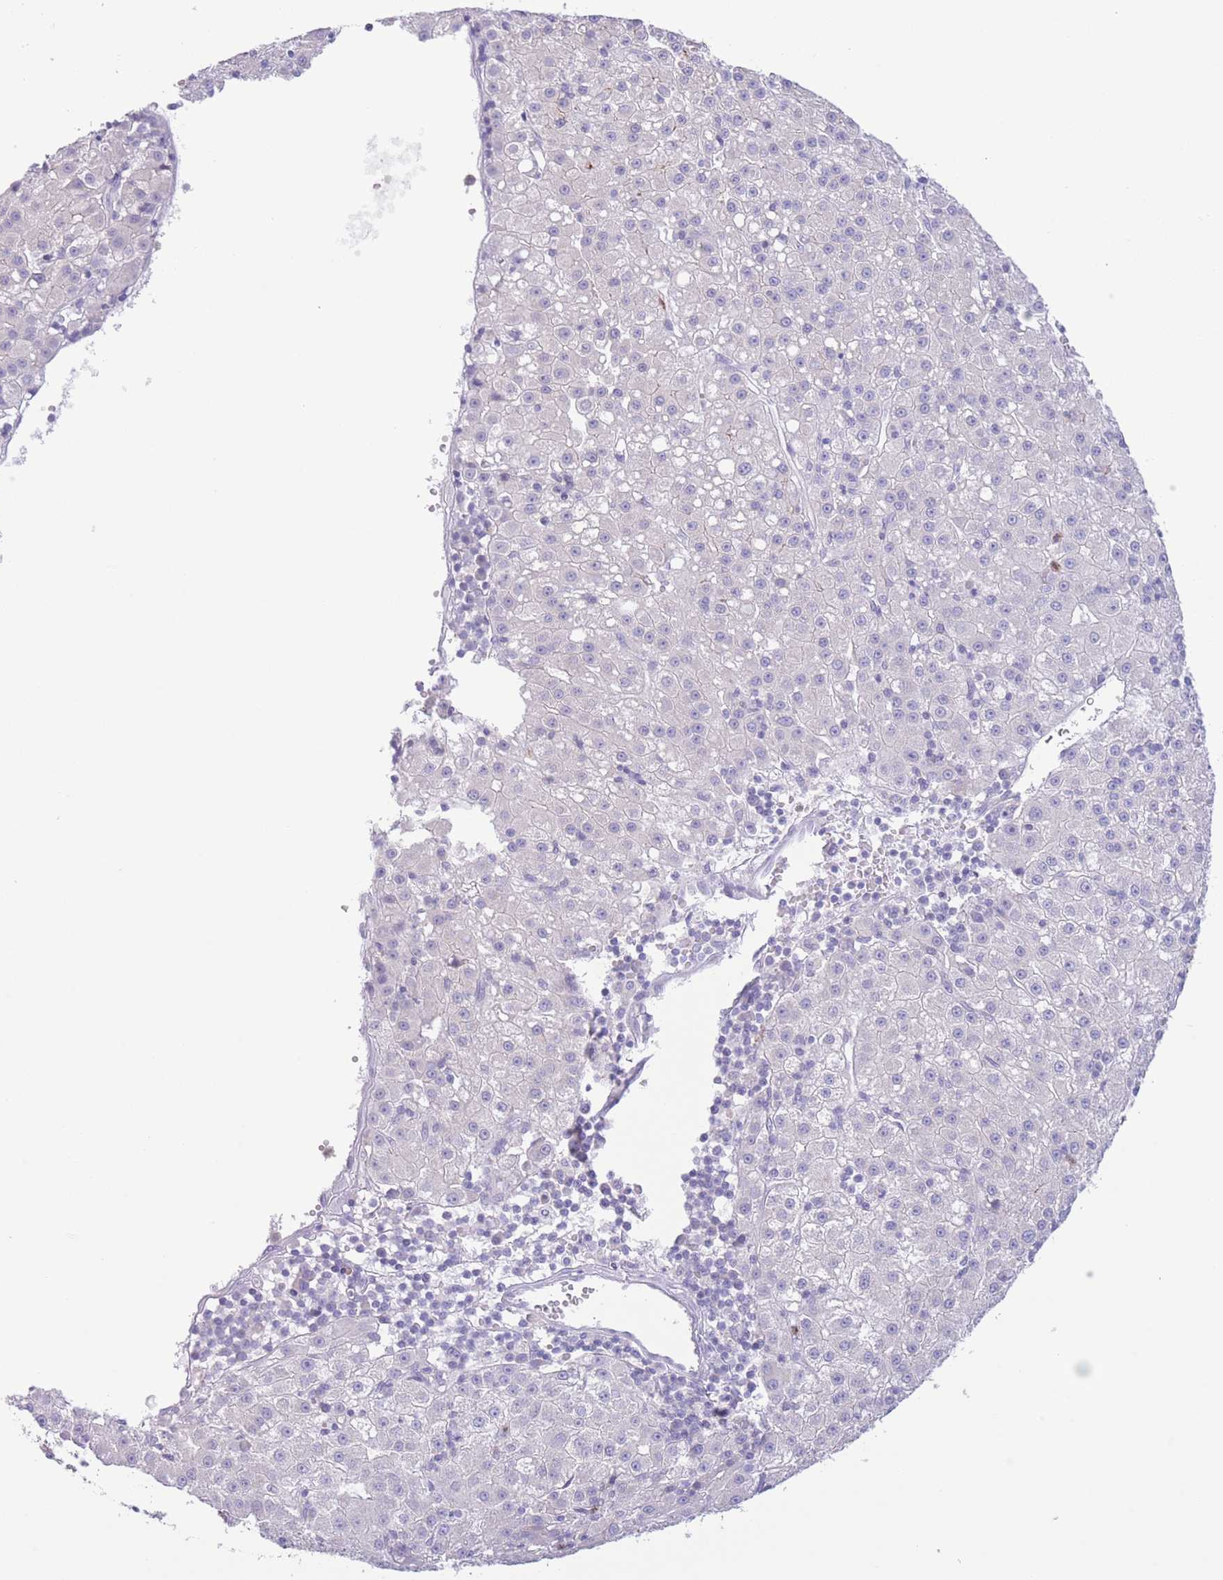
{"staining": {"intensity": "negative", "quantity": "none", "location": "none"}, "tissue": "liver cancer", "cell_type": "Tumor cells", "image_type": "cancer", "snomed": [{"axis": "morphology", "description": "Carcinoma, Hepatocellular, NOS"}, {"axis": "topography", "description": "Liver"}], "caption": "This is a photomicrograph of IHC staining of liver hepatocellular carcinoma, which shows no expression in tumor cells. (DAB immunohistochemistry with hematoxylin counter stain).", "gene": "LCLAT1", "patient": {"sex": "male", "age": 76}}